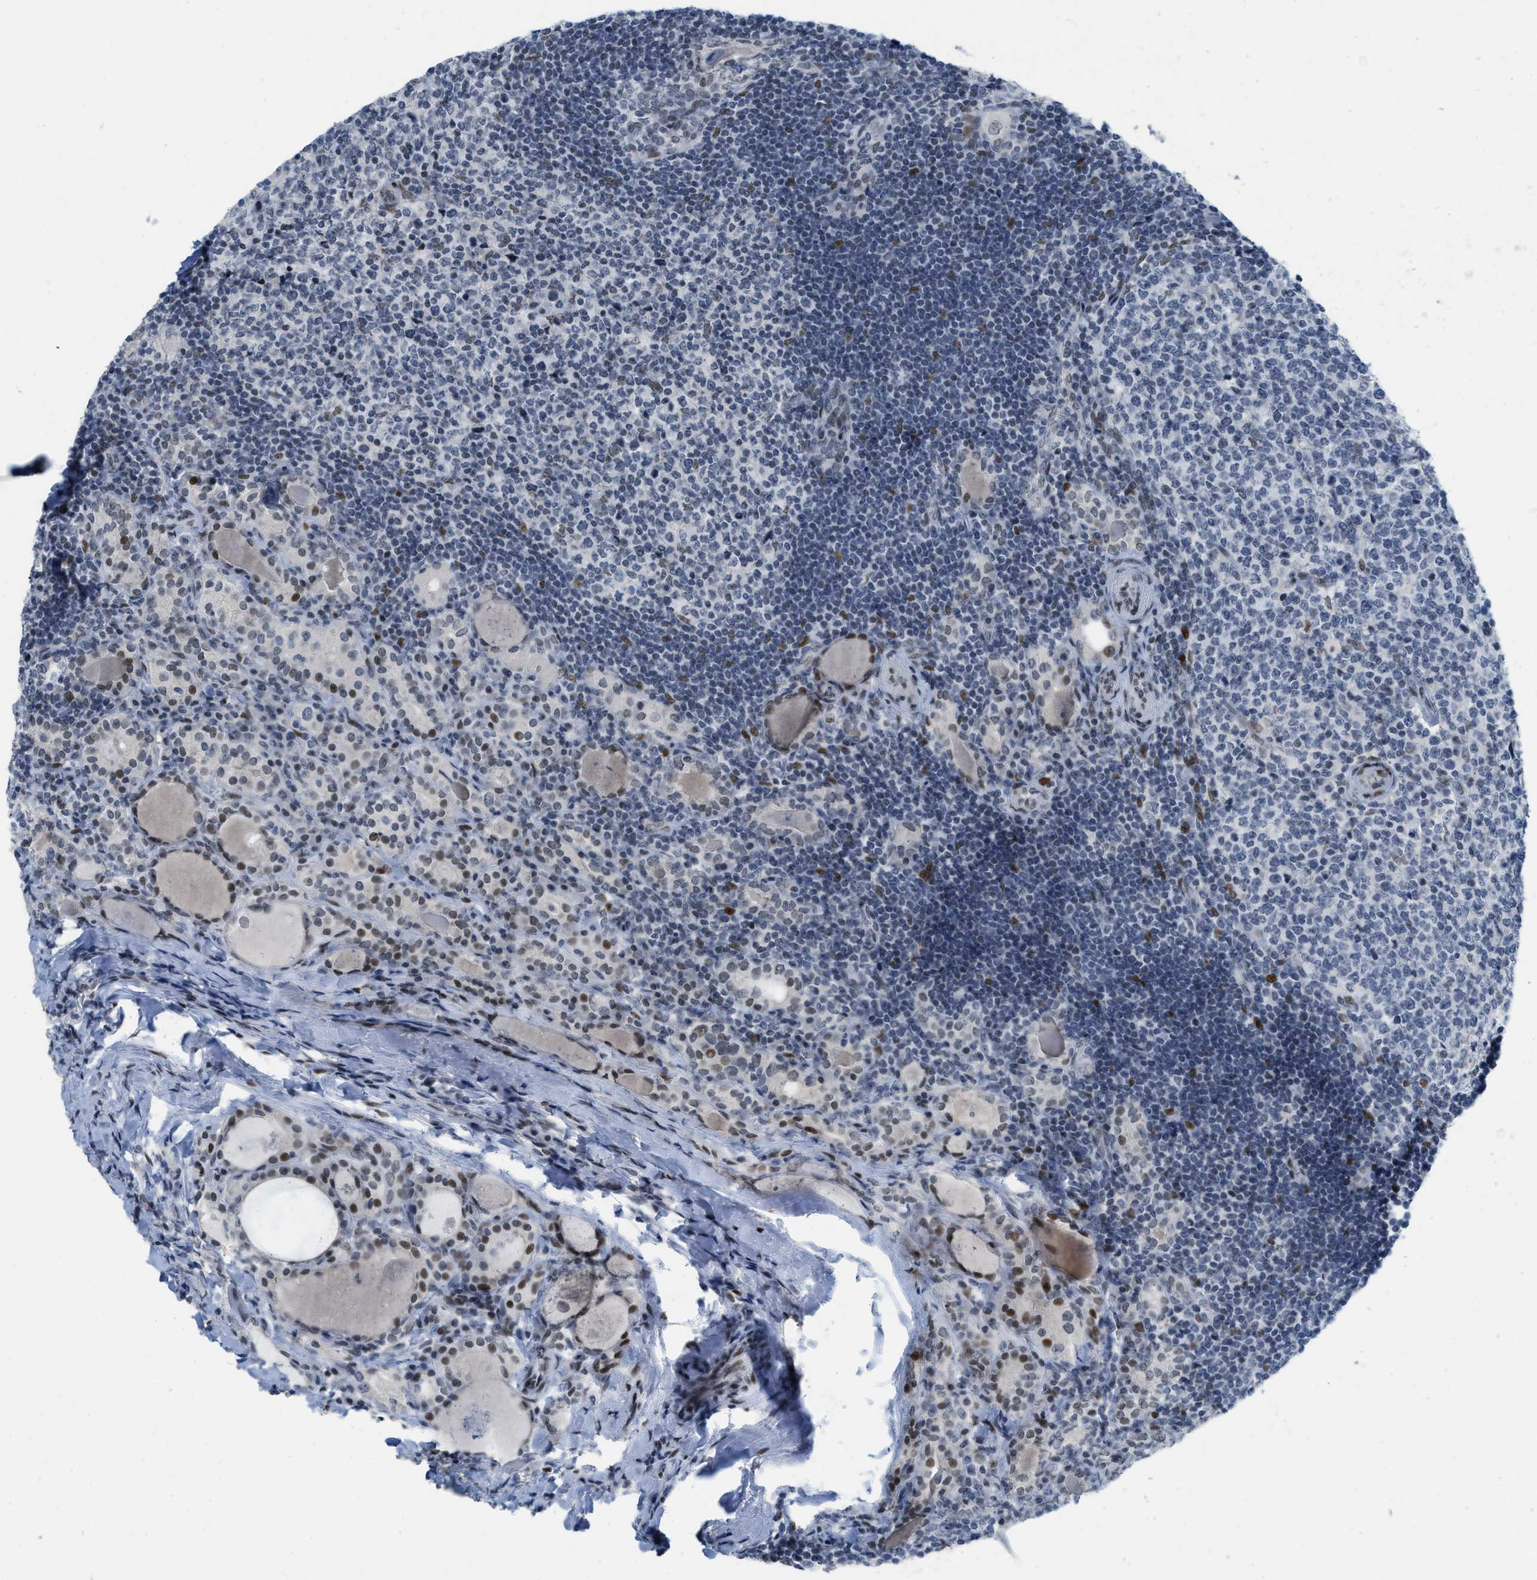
{"staining": {"intensity": "strong", "quantity": ">75%", "location": "nuclear"}, "tissue": "thyroid cancer", "cell_type": "Tumor cells", "image_type": "cancer", "snomed": [{"axis": "morphology", "description": "Papillary adenocarcinoma, NOS"}, {"axis": "topography", "description": "Thyroid gland"}], "caption": "This is an image of immunohistochemistry (IHC) staining of papillary adenocarcinoma (thyroid), which shows strong staining in the nuclear of tumor cells.", "gene": "PBX1", "patient": {"sex": "female", "age": 42}}